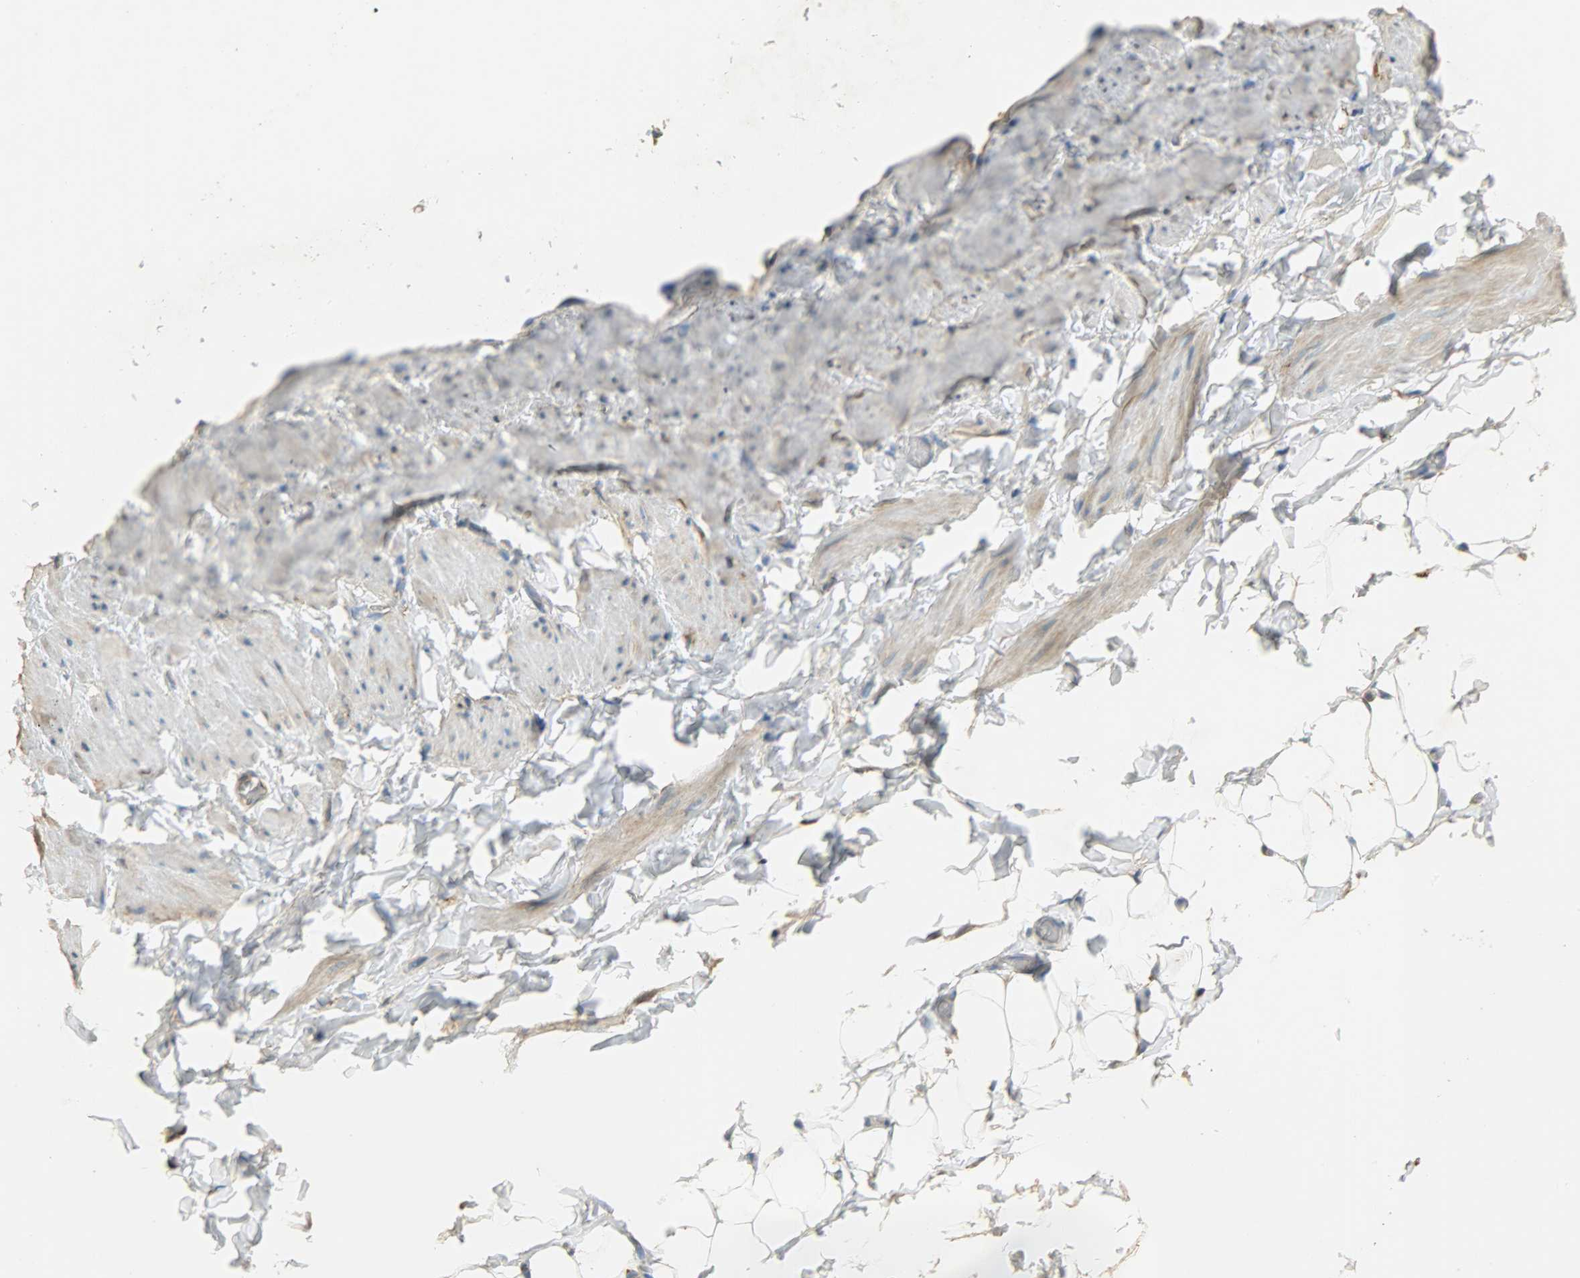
{"staining": {"intensity": "negative", "quantity": "none", "location": "none"}, "tissue": "adipose tissue", "cell_type": "Adipocytes", "image_type": "normal", "snomed": [{"axis": "morphology", "description": "Normal tissue, NOS"}, {"axis": "topography", "description": "Soft tissue"}], "caption": "This is an immunohistochemistry (IHC) photomicrograph of normal adipose tissue. There is no positivity in adipocytes.", "gene": "HDHD5", "patient": {"sex": "male", "age": 26}}